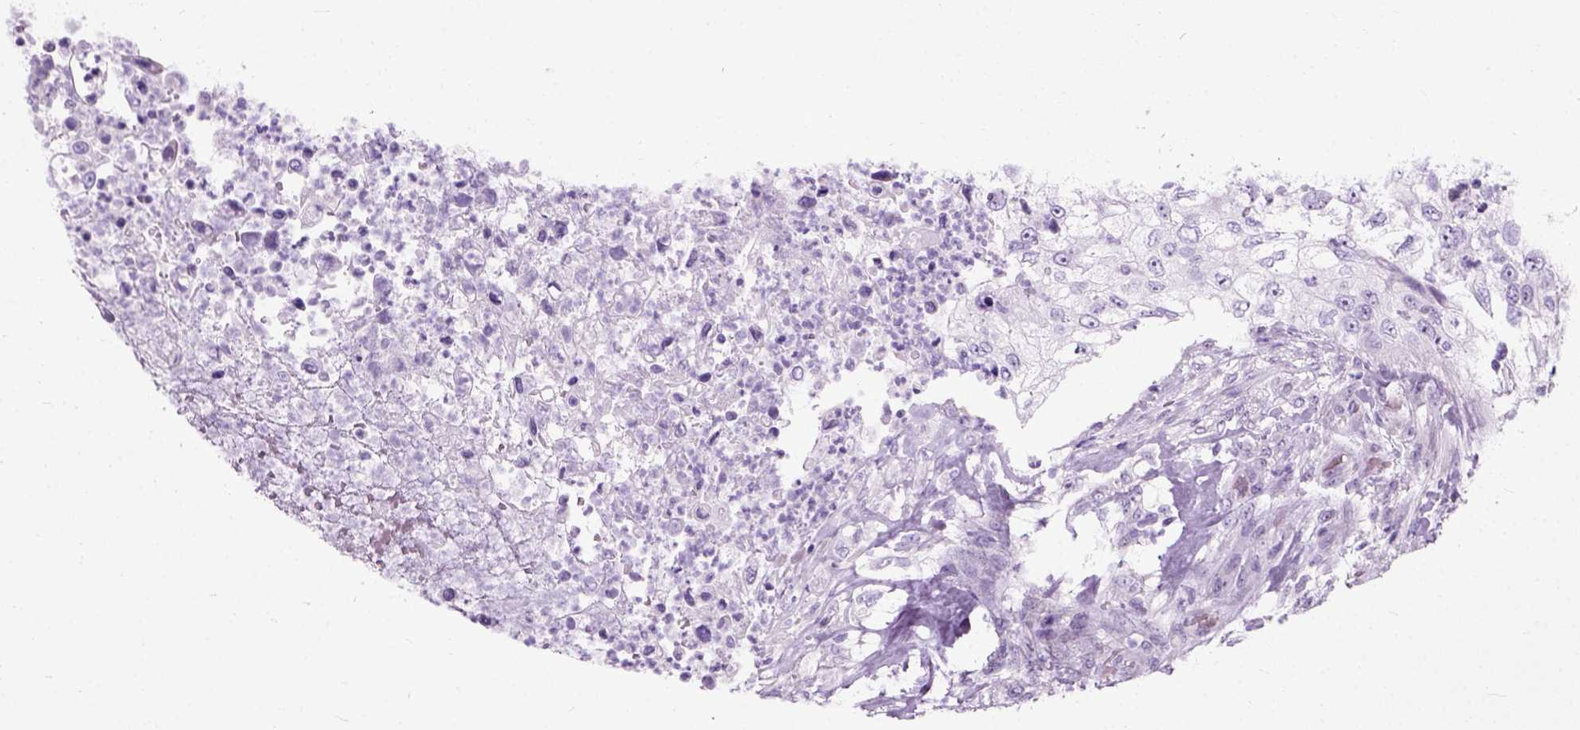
{"staining": {"intensity": "negative", "quantity": "none", "location": "none"}, "tissue": "urothelial cancer", "cell_type": "Tumor cells", "image_type": "cancer", "snomed": [{"axis": "morphology", "description": "Urothelial carcinoma, High grade"}, {"axis": "topography", "description": "Urinary bladder"}], "caption": "Tumor cells show no significant staining in urothelial cancer. (DAB immunohistochemistry visualized using brightfield microscopy, high magnification).", "gene": "AXDND1", "patient": {"sex": "female", "age": 60}}